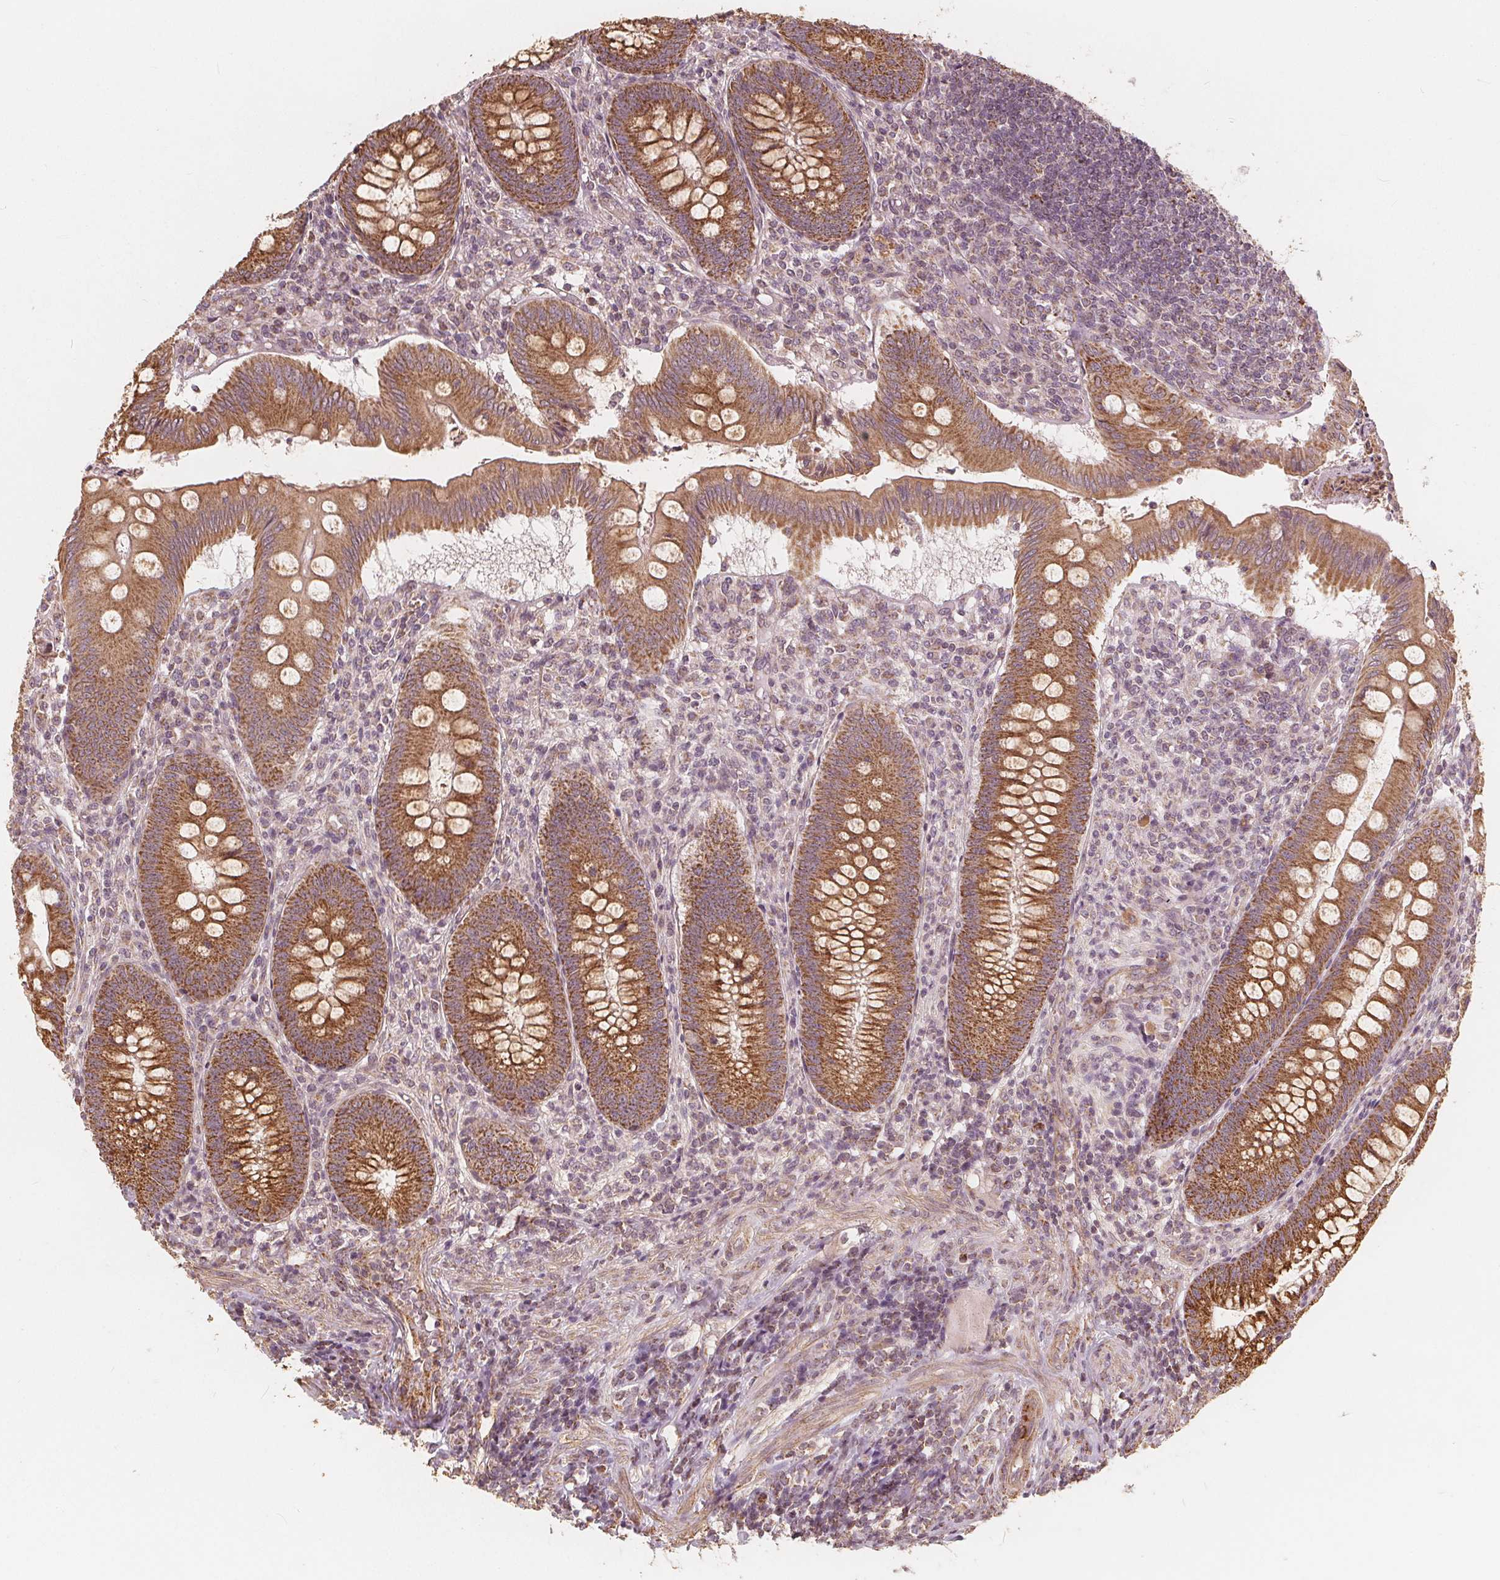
{"staining": {"intensity": "moderate", "quantity": ">75%", "location": "cytoplasmic/membranous"}, "tissue": "appendix", "cell_type": "Glandular cells", "image_type": "normal", "snomed": [{"axis": "morphology", "description": "Normal tissue, NOS"}, {"axis": "morphology", "description": "Inflammation, NOS"}, {"axis": "topography", "description": "Appendix"}], "caption": "Brown immunohistochemical staining in benign human appendix reveals moderate cytoplasmic/membranous positivity in approximately >75% of glandular cells.", "gene": "PEX26", "patient": {"sex": "male", "age": 16}}